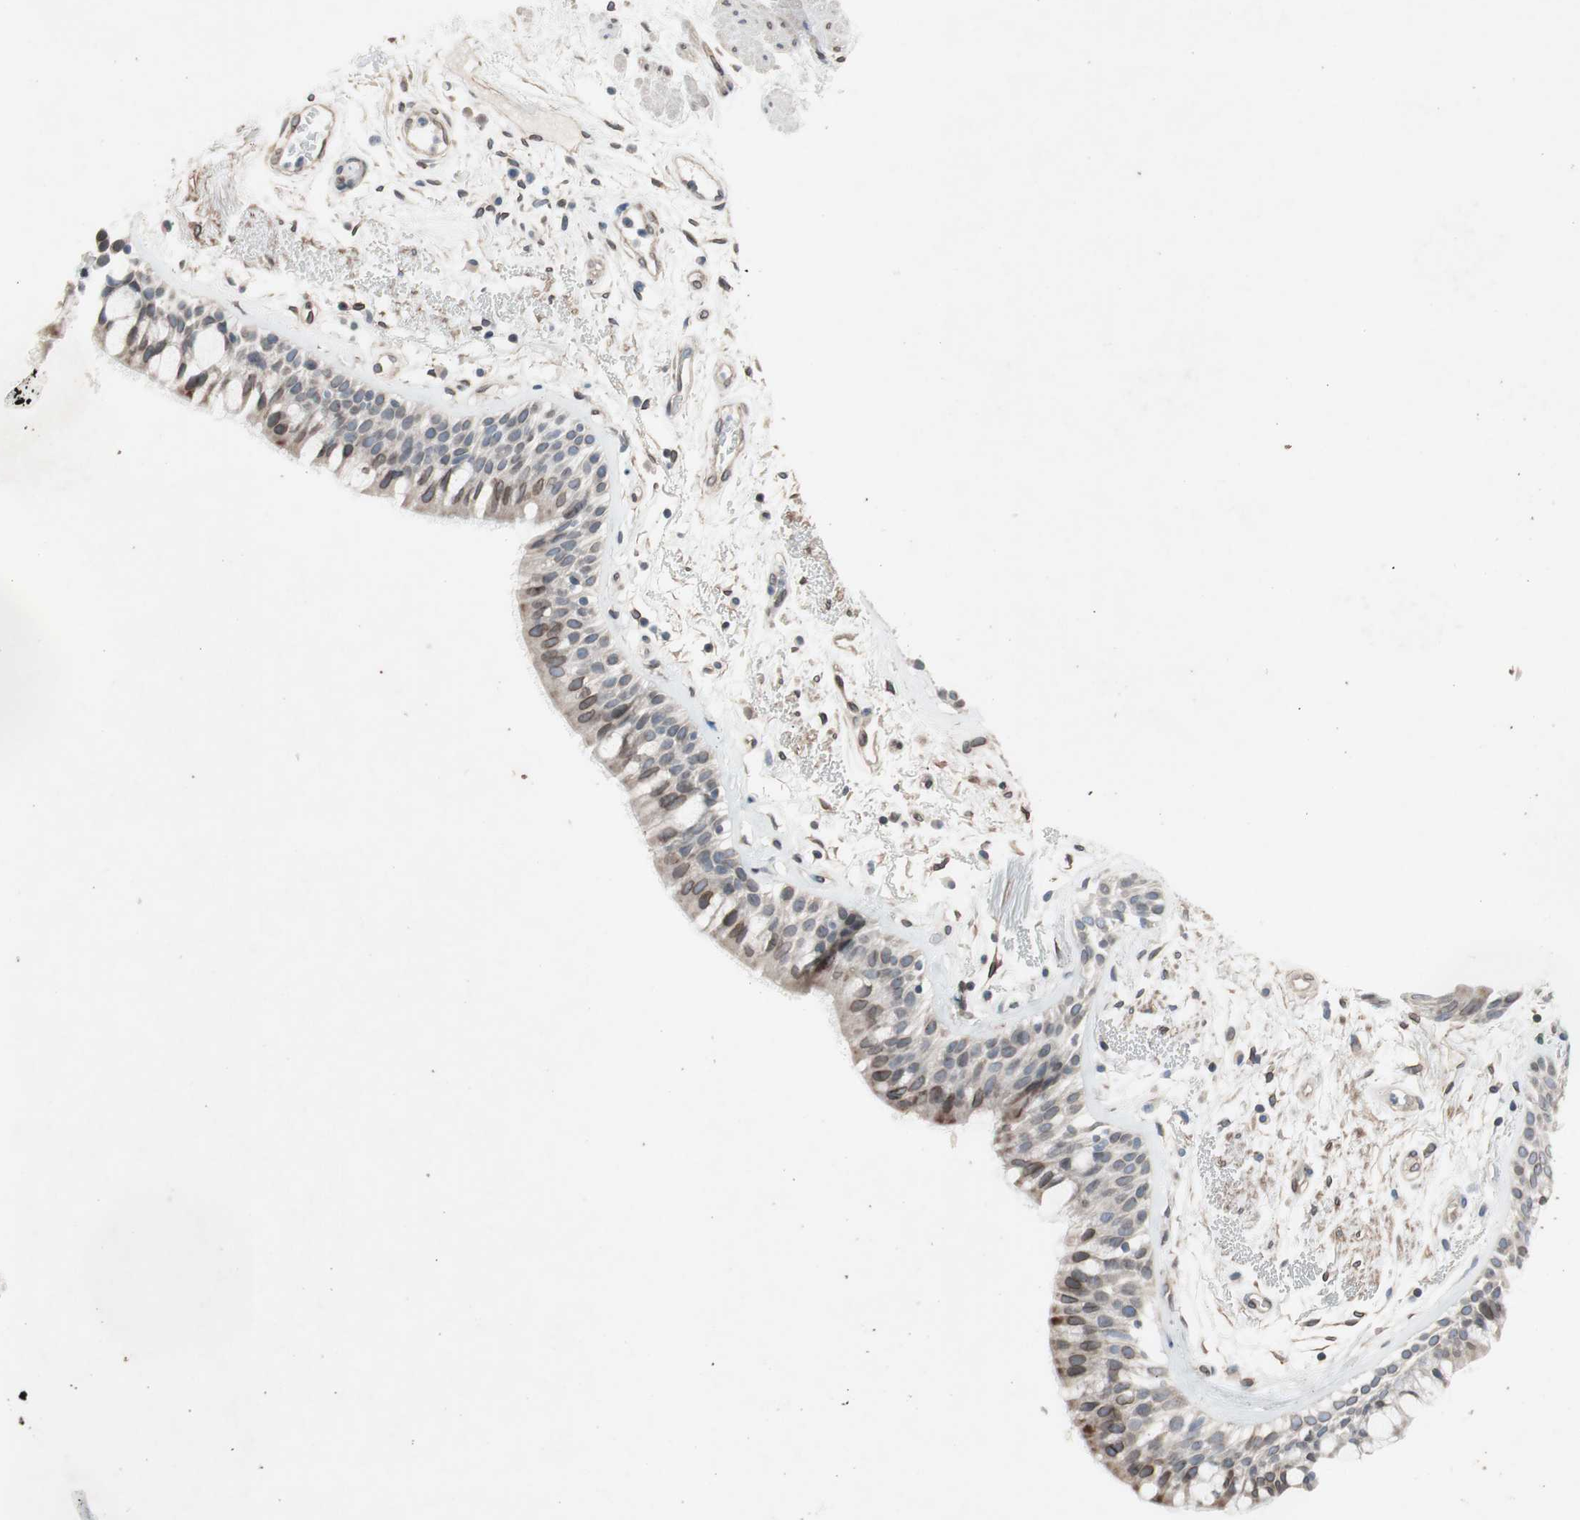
{"staining": {"intensity": "moderate", "quantity": "25%-75%", "location": "cytoplasmic/membranous,nuclear"}, "tissue": "bronchus", "cell_type": "Respiratory epithelial cells", "image_type": "normal", "snomed": [{"axis": "morphology", "description": "Normal tissue, NOS"}, {"axis": "topography", "description": "Bronchus"}], "caption": "Immunohistochemical staining of normal human bronchus shows 25%-75% levels of moderate cytoplasmic/membranous,nuclear protein staining in about 25%-75% of respiratory epithelial cells. (Stains: DAB in brown, nuclei in blue, Microscopy: brightfield microscopy at high magnification).", "gene": "ARNT2", "patient": {"sex": "male", "age": 66}}